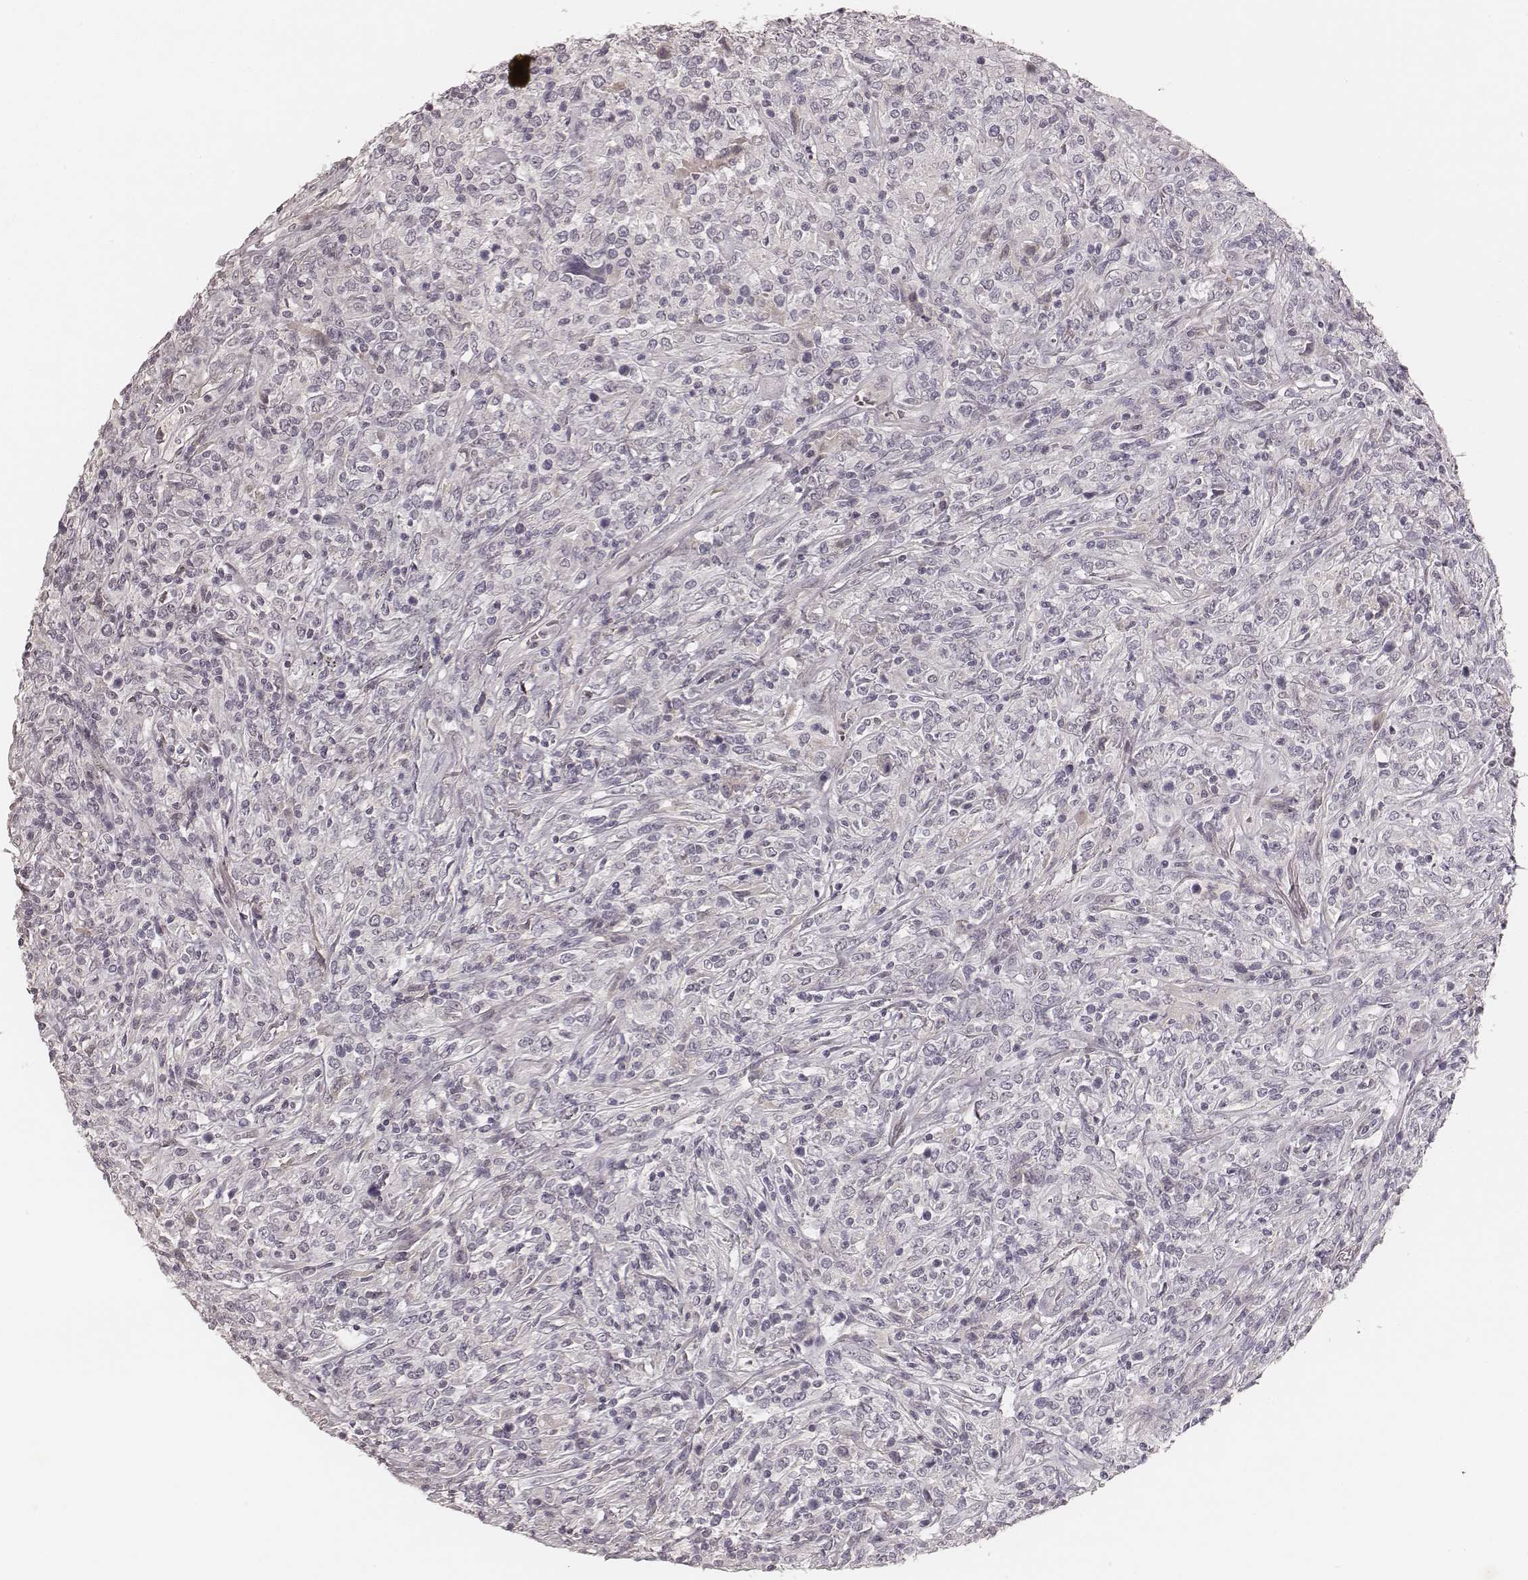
{"staining": {"intensity": "negative", "quantity": "none", "location": "none"}, "tissue": "lymphoma", "cell_type": "Tumor cells", "image_type": "cancer", "snomed": [{"axis": "morphology", "description": "Malignant lymphoma, non-Hodgkin's type, High grade"}, {"axis": "topography", "description": "Lung"}], "caption": "IHC image of neoplastic tissue: lymphoma stained with DAB (3,3'-diaminobenzidine) reveals no significant protein expression in tumor cells.", "gene": "MADCAM1", "patient": {"sex": "male", "age": 79}}